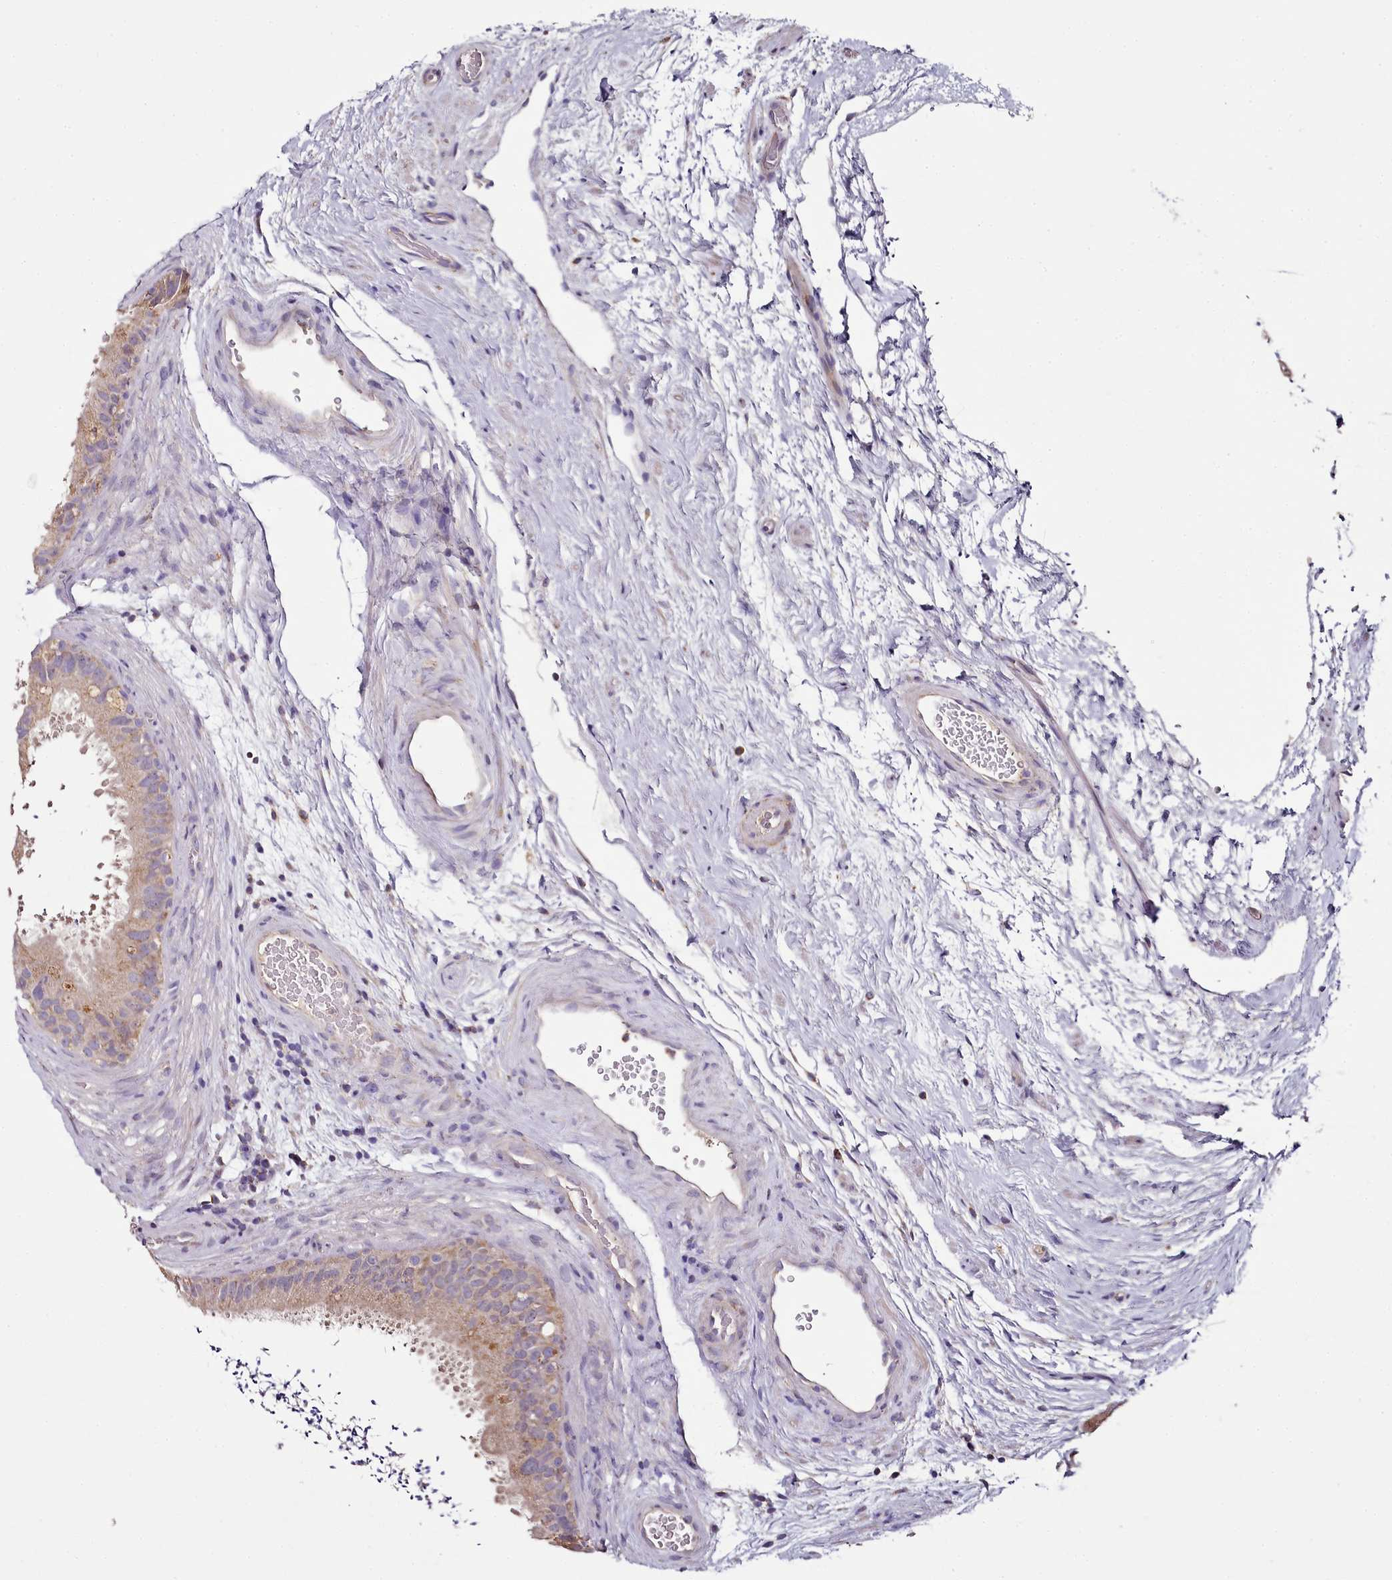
{"staining": {"intensity": "moderate", "quantity": "<25%", "location": "cytoplasmic/membranous"}, "tissue": "epididymis", "cell_type": "Glandular cells", "image_type": "normal", "snomed": [{"axis": "morphology", "description": "Normal tissue, NOS"}, {"axis": "topography", "description": "Epididymis, spermatic cord, NOS"}], "caption": "IHC of normal human epididymis shows low levels of moderate cytoplasmic/membranous positivity in about <25% of glandular cells. (IHC, brightfield microscopy, high magnification).", "gene": "ACSS1", "patient": {"sex": "male", "age": 50}}